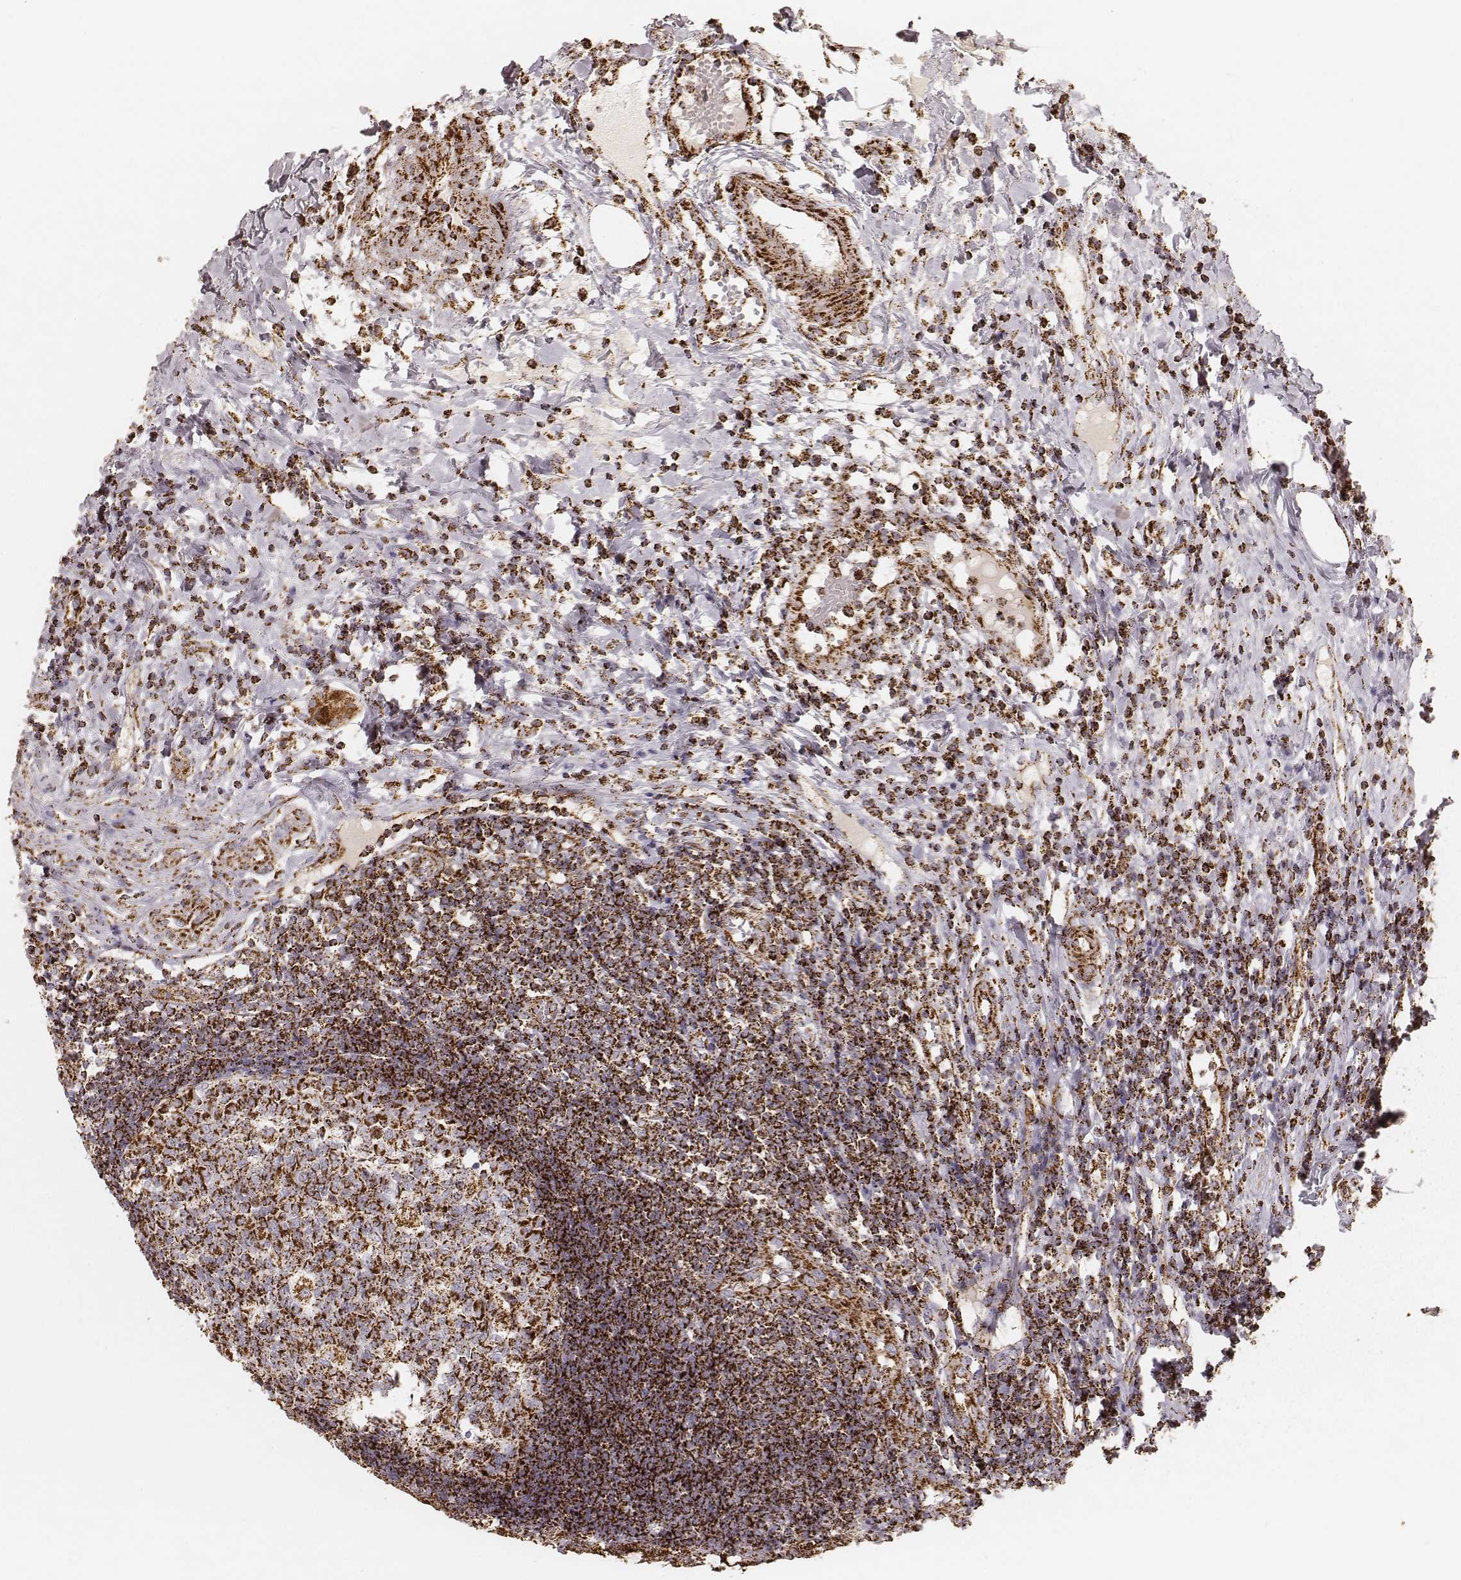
{"staining": {"intensity": "strong", "quantity": ">75%", "location": "cytoplasmic/membranous"}, "tissue": "appendix", "cell_type": "Glandular cells", "image_type": "normal", "snomed": [{"axis": "morphology", "description": "Normal tissue, NOS"}, {"axis": "morphology", "description": "Inflammation, NOS"}, {"axis": "topography", "description": "Appendix"}], "caption": "Protein analysis of unremarkable appendix displays strong cytoplasmic/membranous staining in about >75% of glandular cells. (Stains: DAB in brown, nuclei in blue, Microscopy: brightfield microscopy at high magnification).", "gene": "CS", "patient": {"sex": "male", "age": 16}}